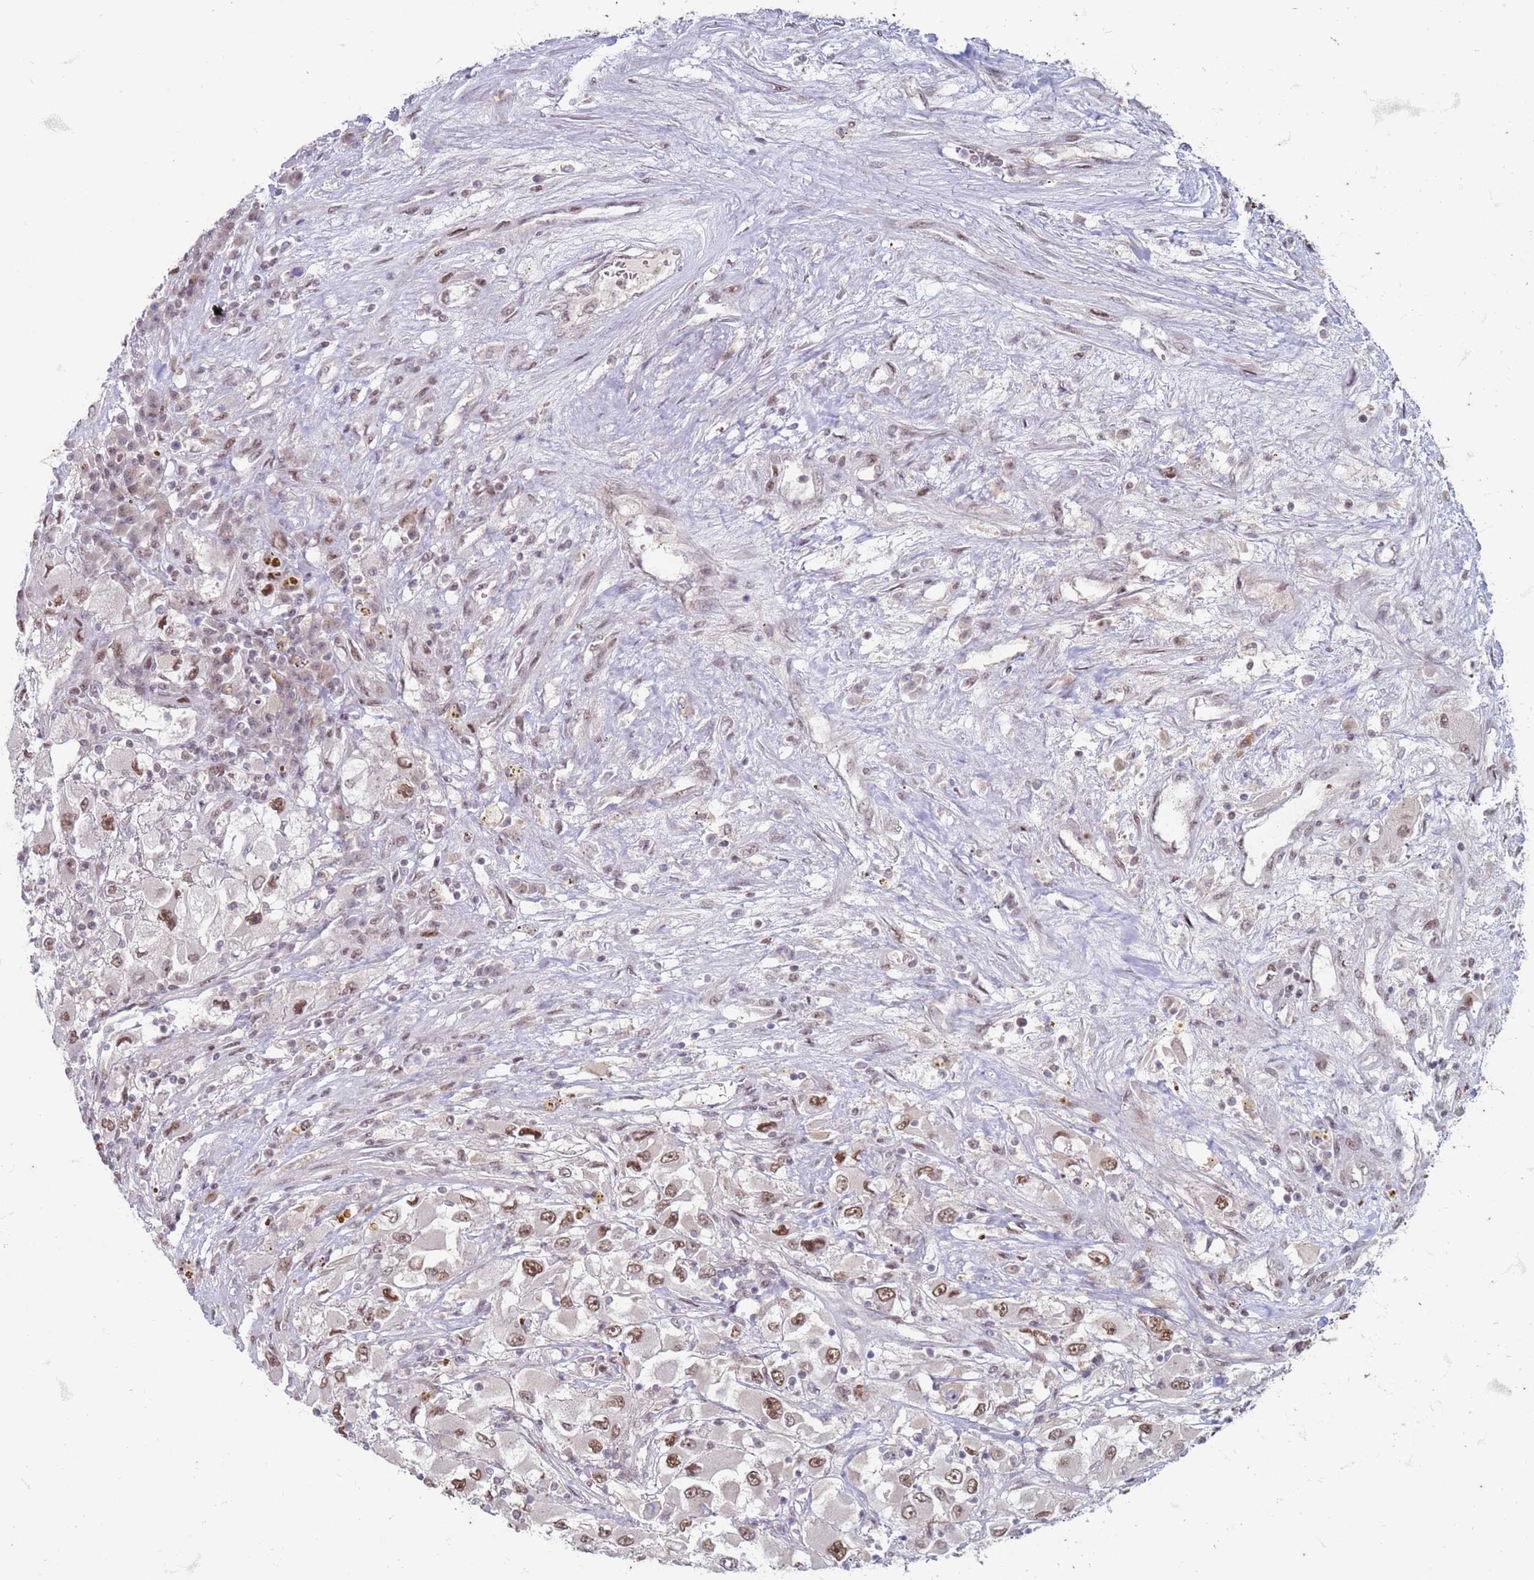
{"staining": {"intensity": "moderate", "quantity": "25%-75%", "location": "nuclear"}, "tissue": "renal cancer", "cell_type": "Tumor cells", "image_type": "cancer", "snomed": [{"axis": "morphology", "description": "Adenocarcinoma, NOS"}, {"axis": "topography", "description": "Kidney"}], "caption": "The image demonstrates staining of renal cancer, revealing moderate nuclear protein positivity (brown color) within tumor cells.", "gene": "TRMT6", "patient": {"sex": "female", "age": 52}}